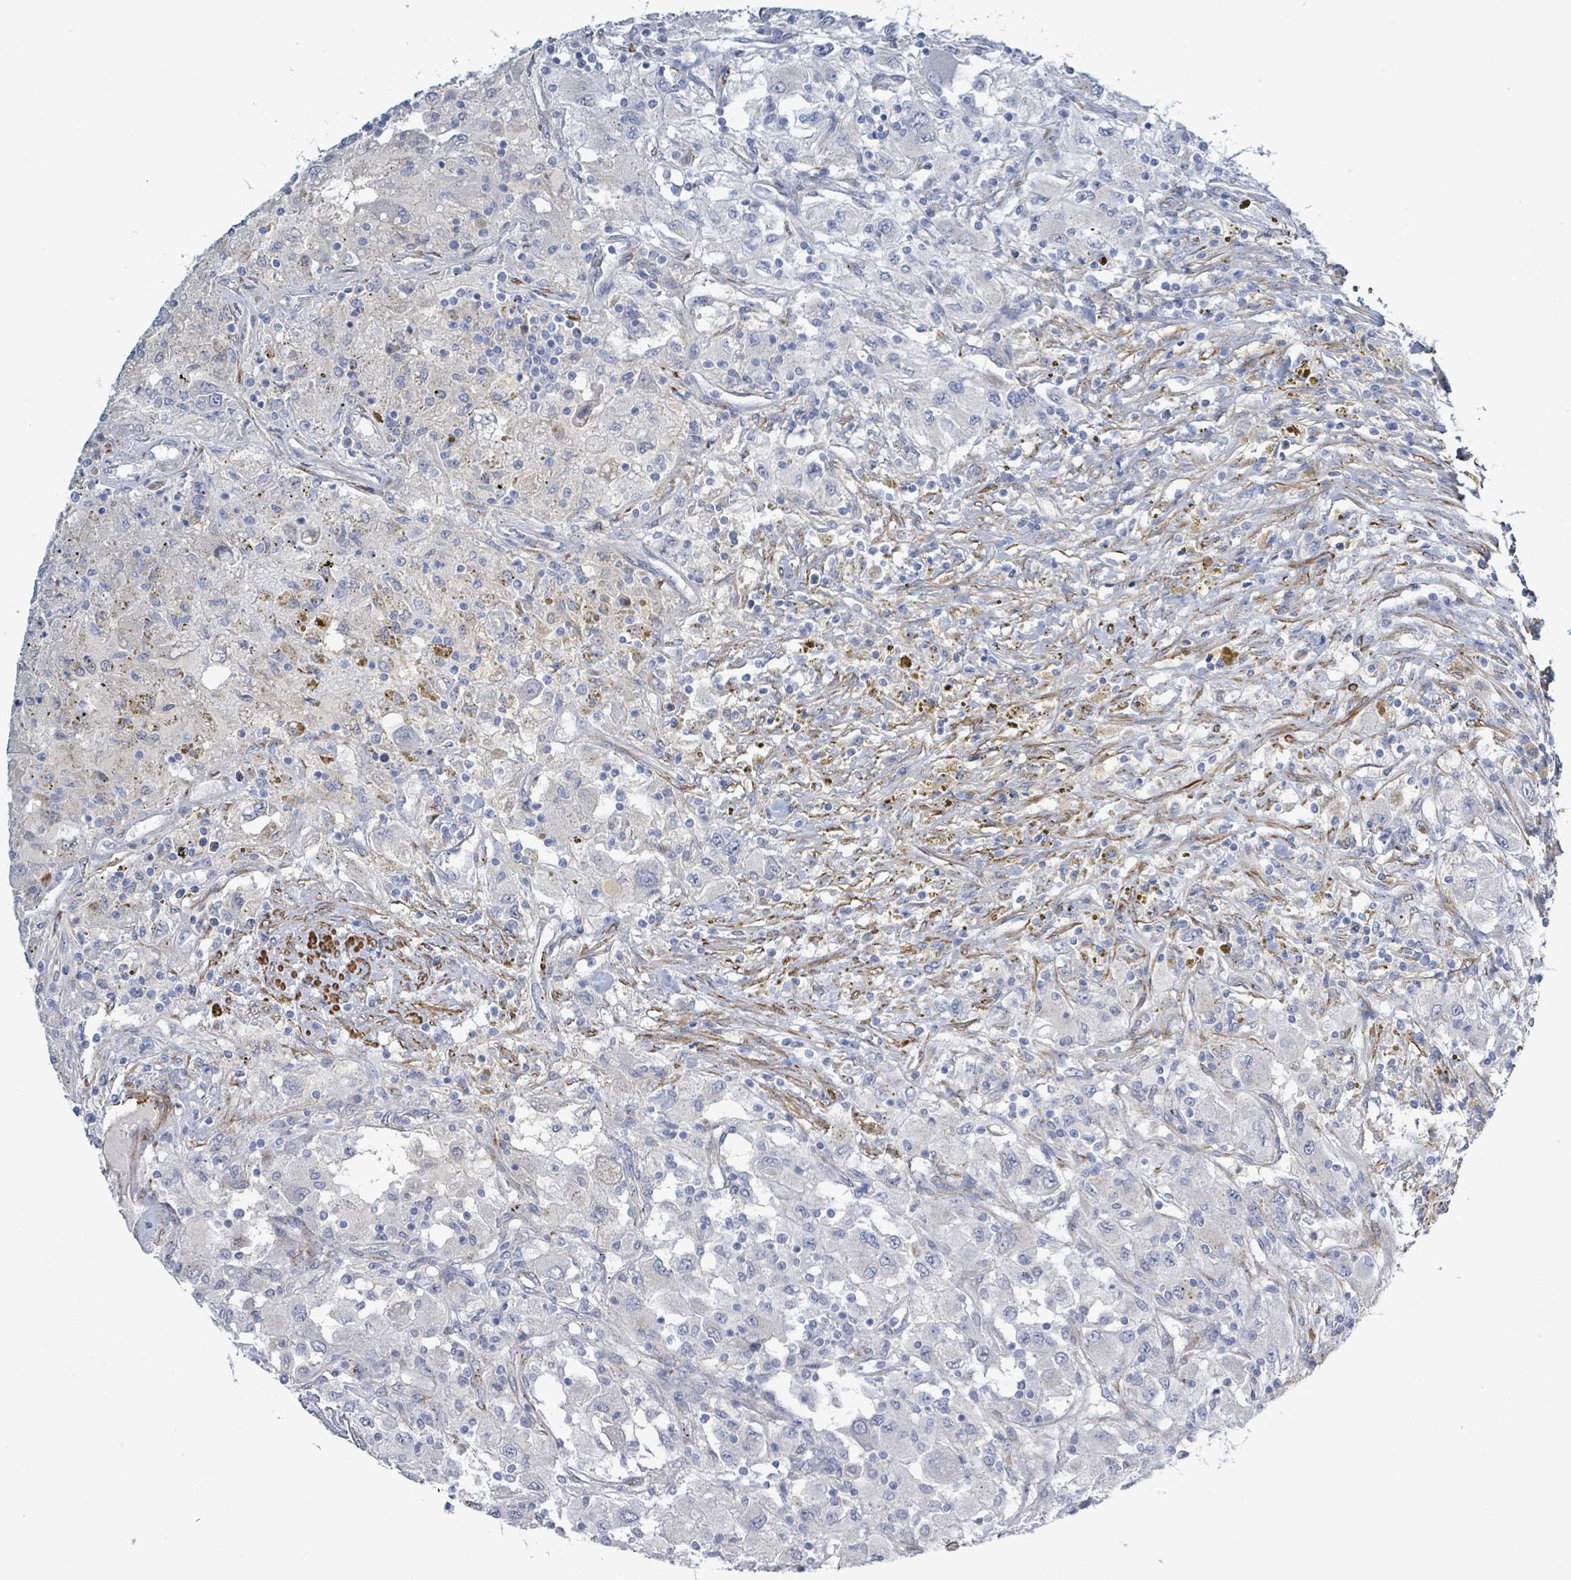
{"staining": {"intensity": "negative", "quantity": "none", "location": "none"}, "tissue": "renal cancer", "cell_type": "Tumor cells", "image_type": "cancer", "snomed": [{"axis": "morphology", "description": "Adenocarcinoma, NOS"}, {"axis": "topography", "description": "Kidney"}], "caption": "DAB immunohistochemical staining of renal cancer (adenocarcinoma) demonstrates no significant expression in tumor cells. (Stains: DAB immunohistochemistry (IHC) with hematoxylin counter stain, Microscopy: brightfield microscopy at high magnification).", "gene": "DMRTC1B", "patient": {"sex": "female", "age": 67}}